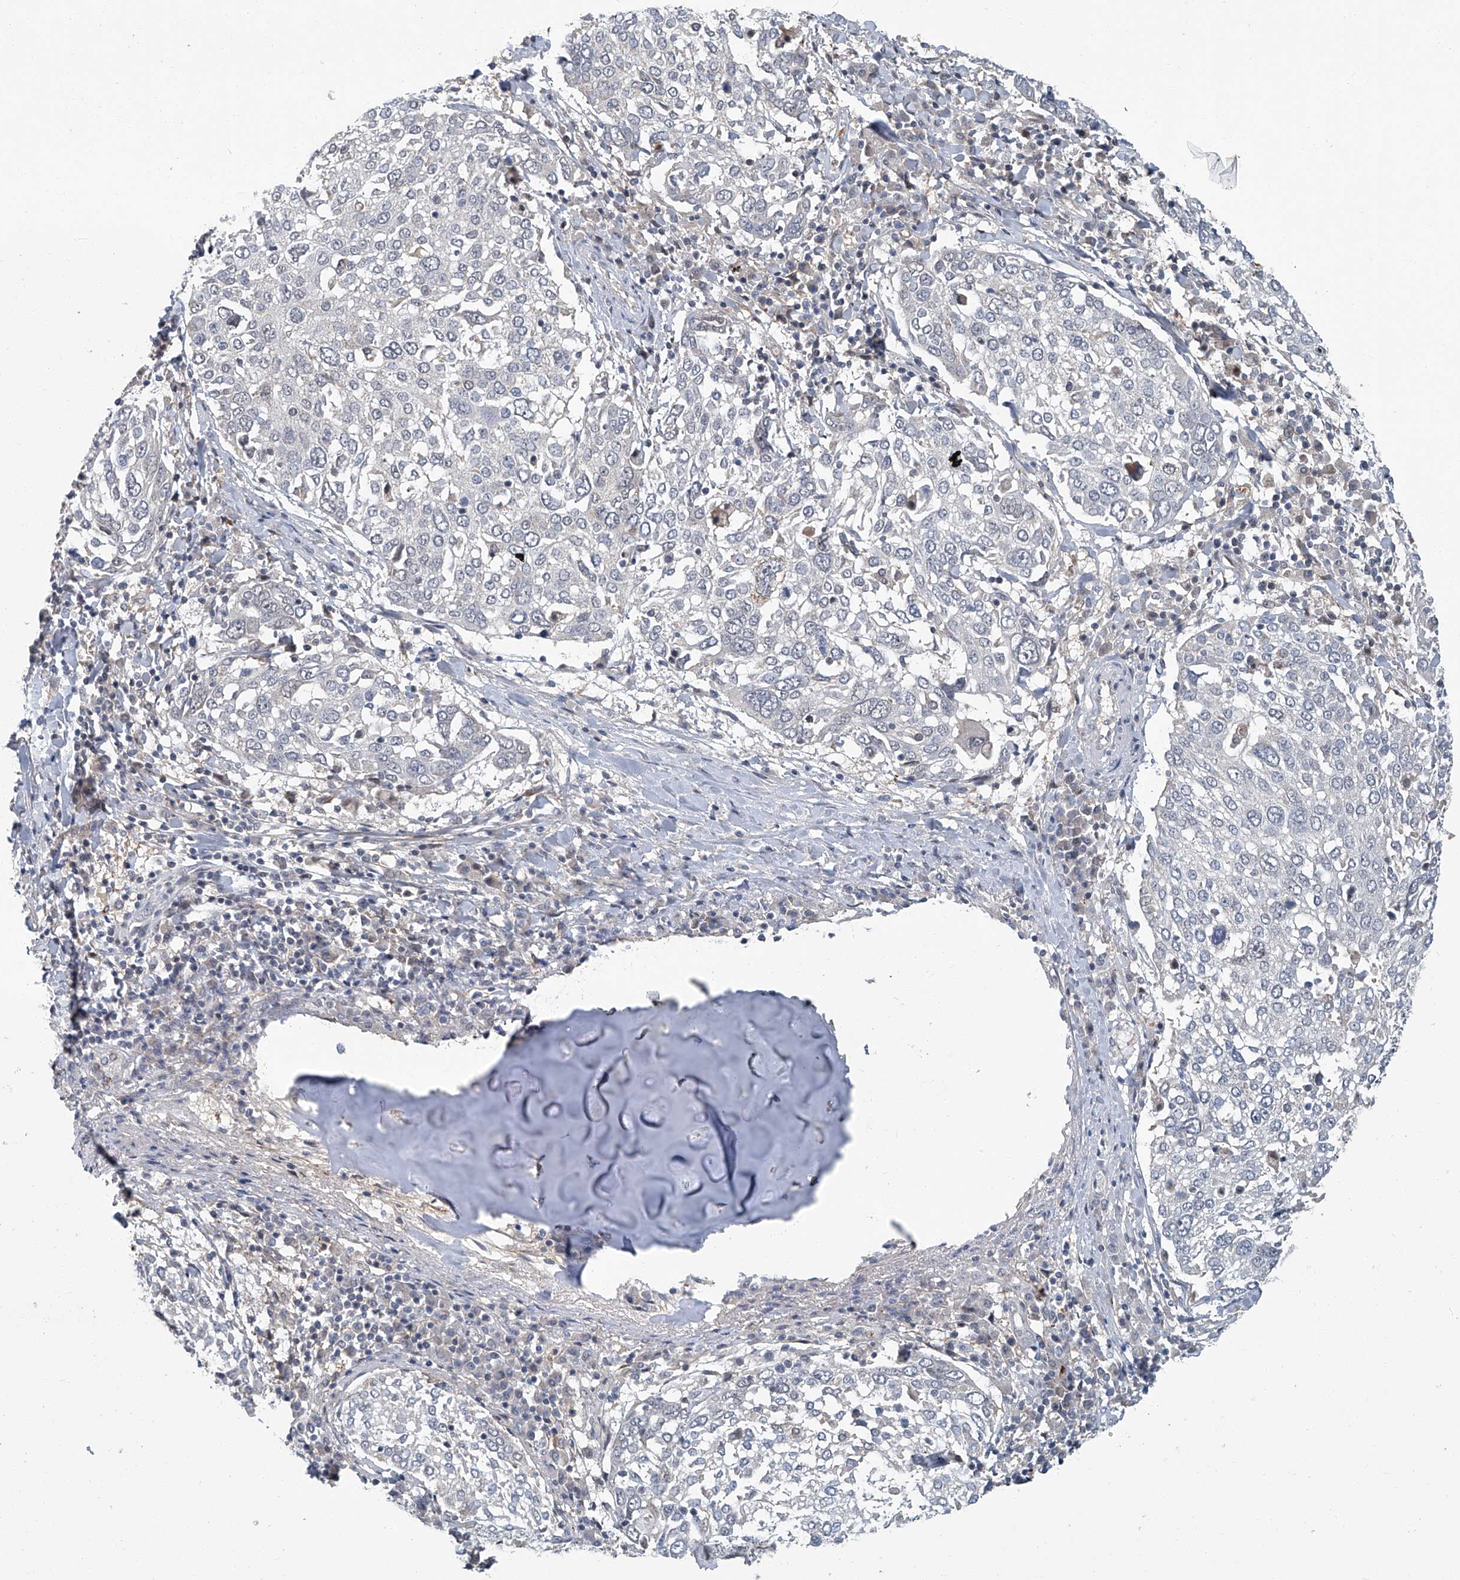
{"staining": {"intensity": "negative", "quantity": "none", "location": "none"}, "tissue": "lung cancer", "cell_type": "Tumor cells", "image_type": "cancer", "snomed": [{"axis": "morphology", "description": "Squamous cell carcinoma, NOS"}, {"axis": "topography", "description": "Lung"}], "caption": "IHC of human lung squamous cell carcinoma demonstrates no expression in tumor cells.", "gene": "AKNAD1", "patient": {"sex": "male", "age": 65}}